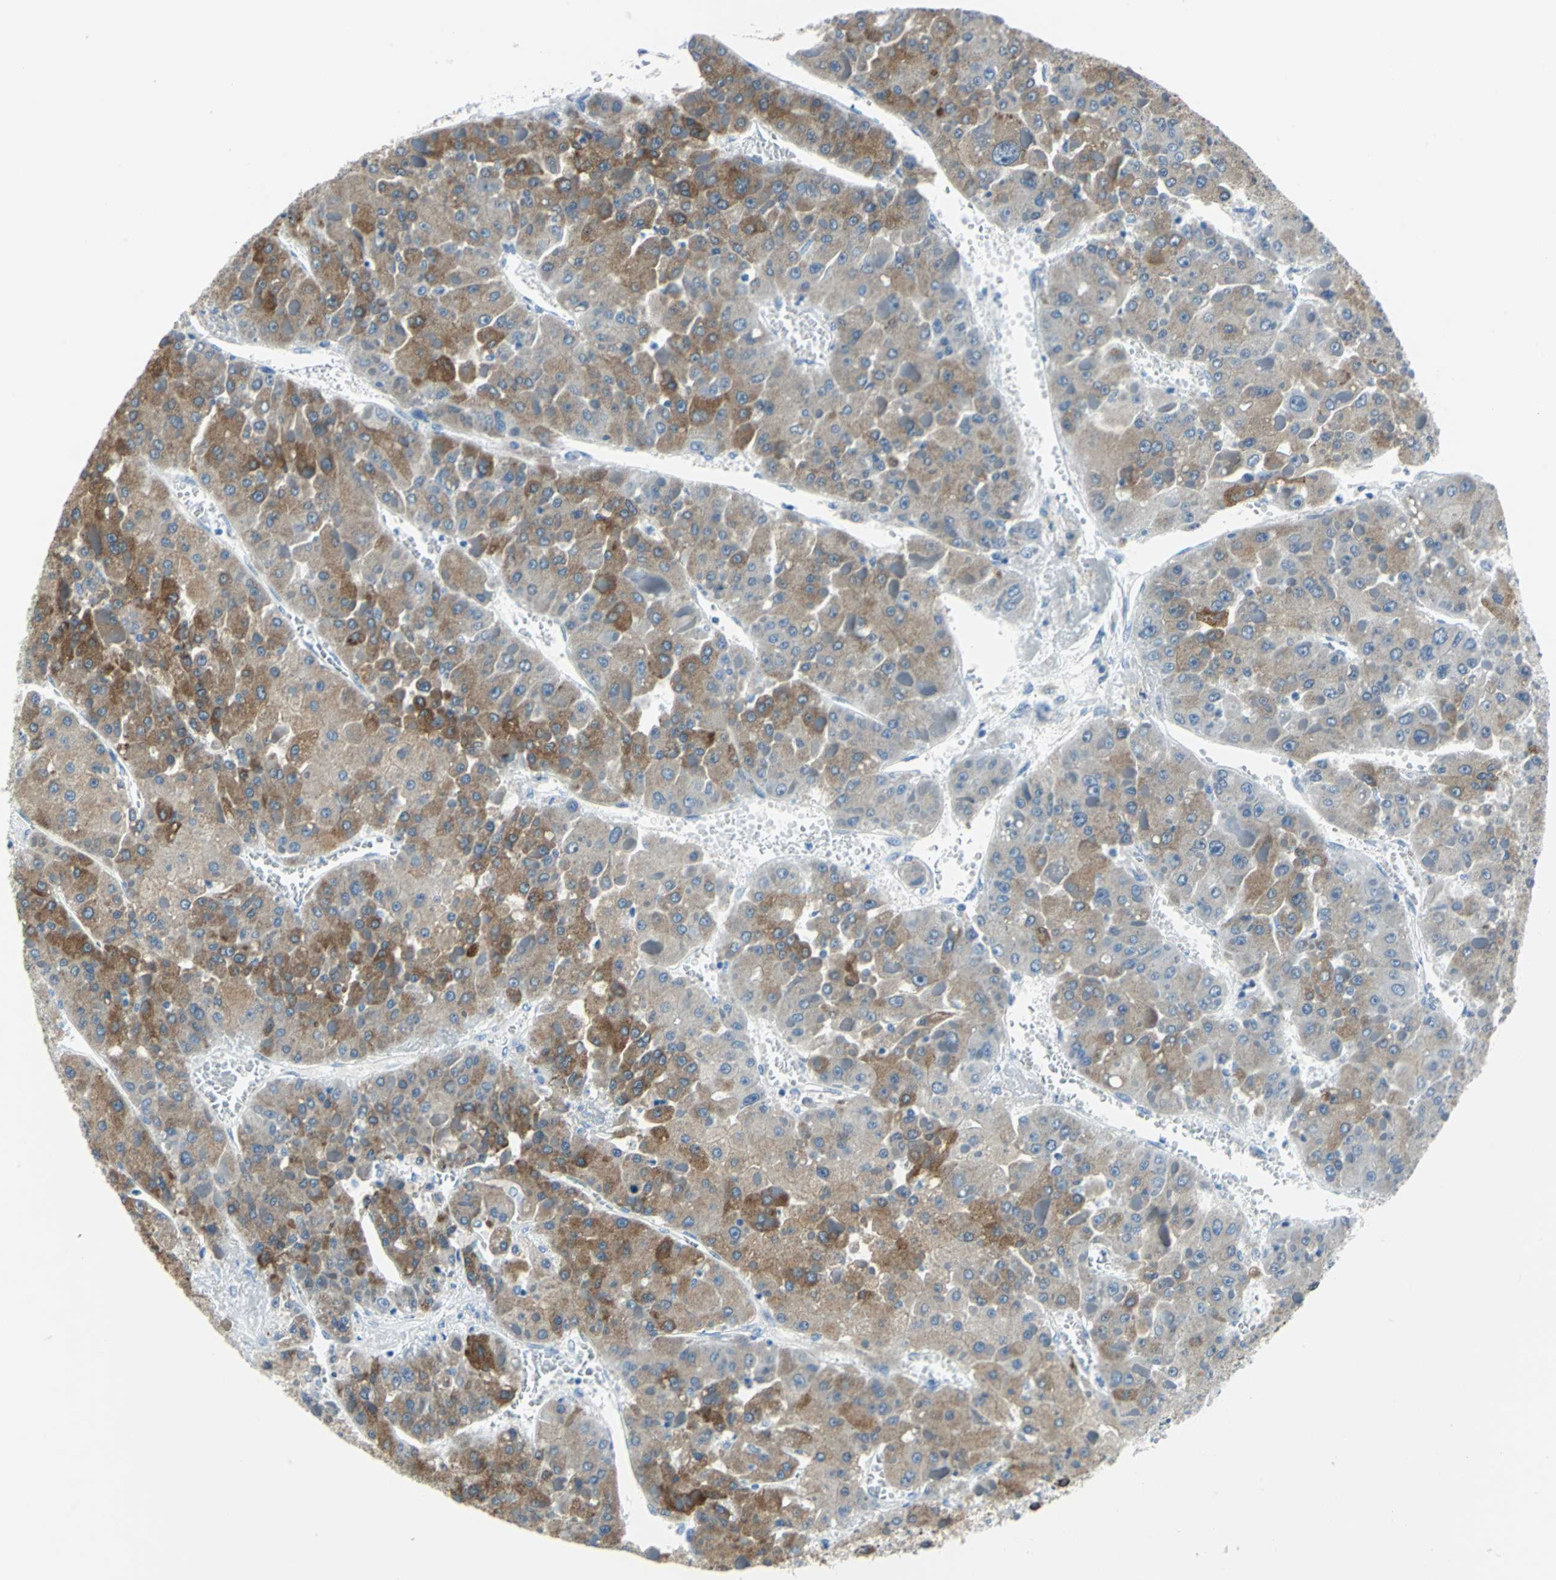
{"staining": {"intensity": "strong", "quantity": ">75%", "location": "cytoplasmic/membranous"}, "tissue": "liver cancer", "cell_type": "Tumor cells", "image_type": "cancer", "snomed": [{"axis": "morphology", "description": "Carcinoma, Hepatocellular, NOS"}, {"axis": "topography", "description": "Liver"}], "caption": "Protein analysis of hepatocellular carcinoma (liver) tissue shows strong cytoplasmic/membranous staining in about >75% of tumor cells.", "gene": "CYB5A", "patient": {"sex": "female", "age": 73}}